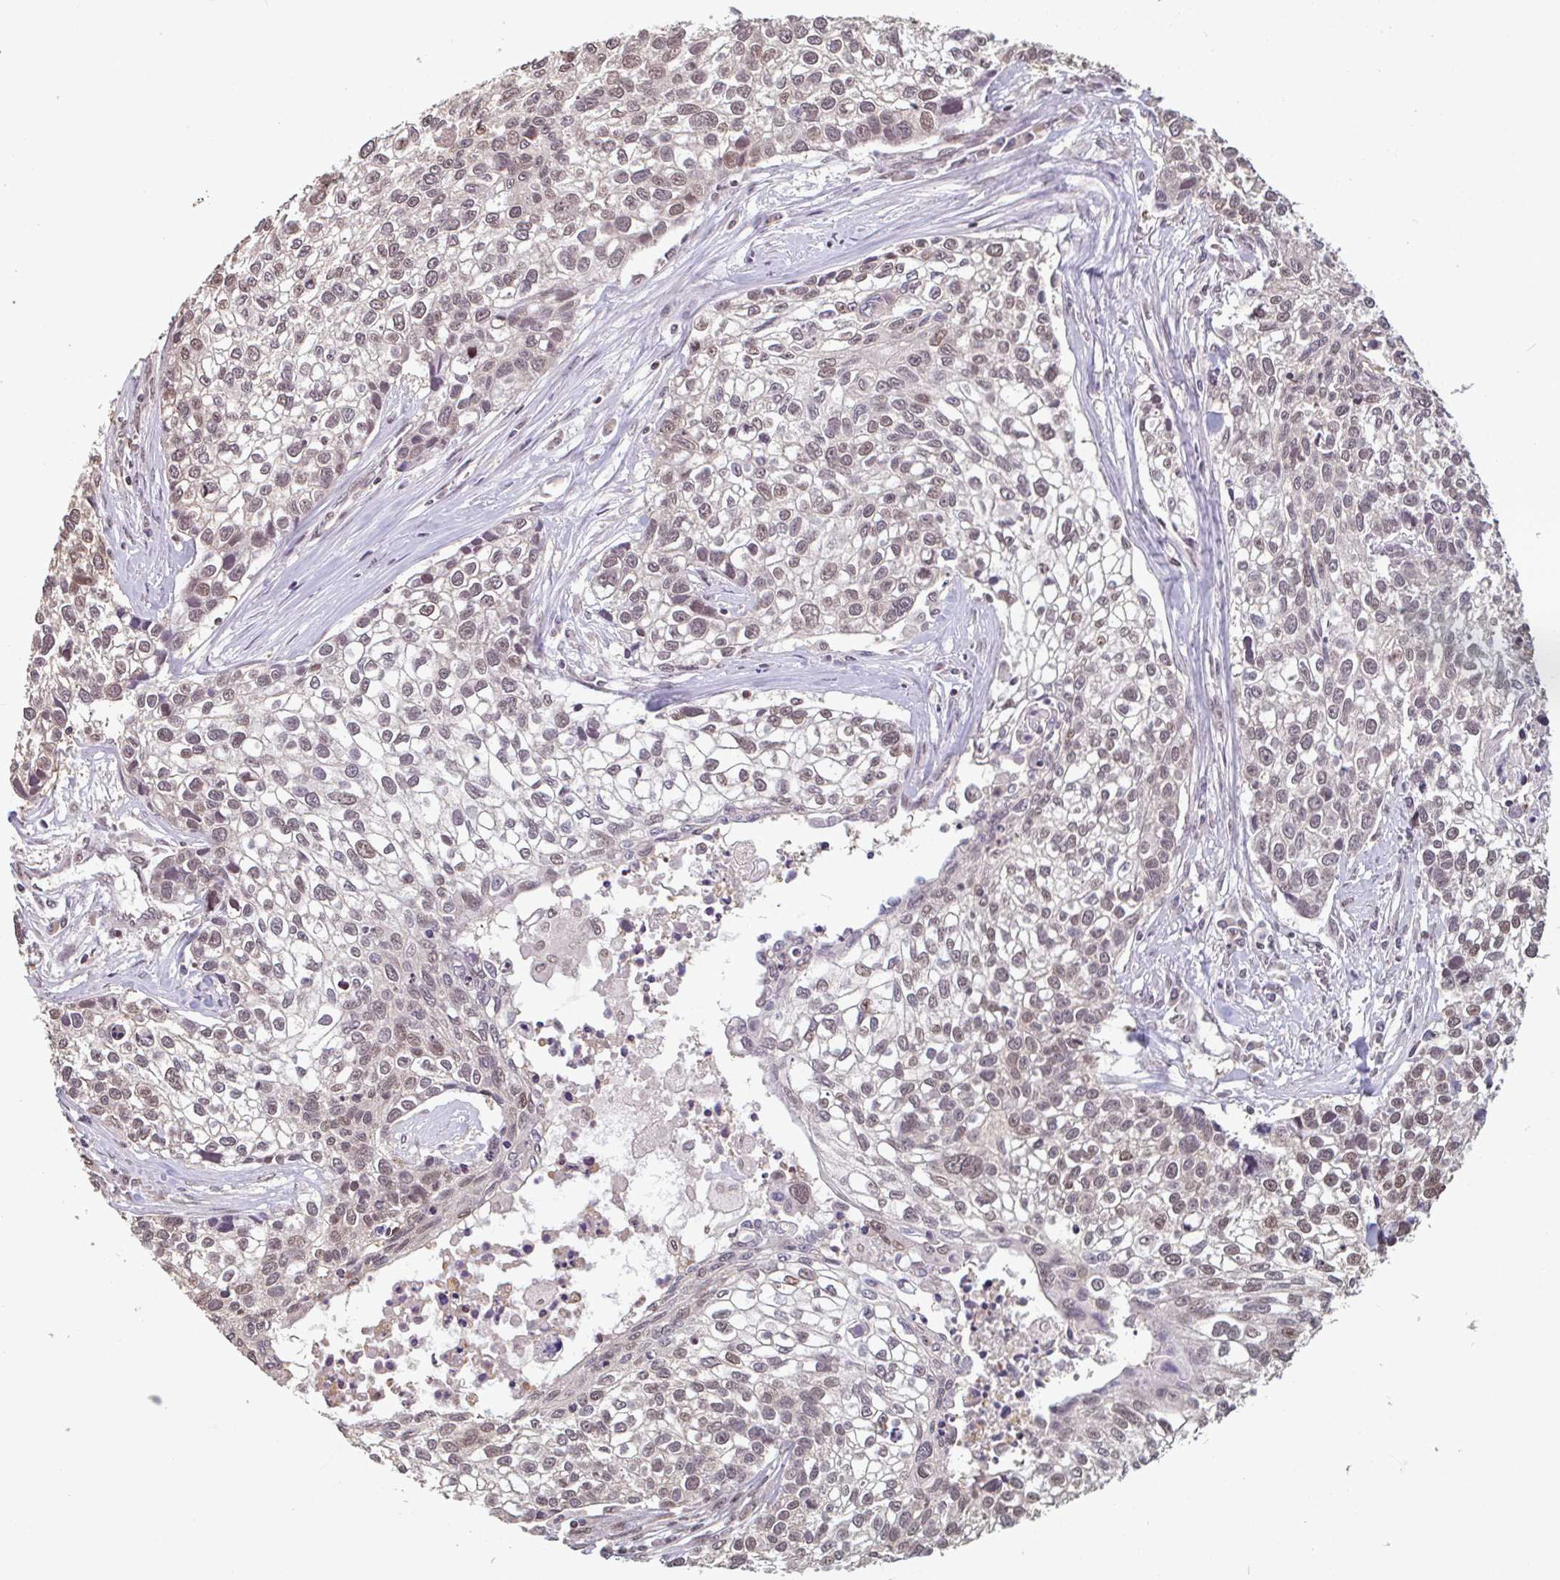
{"staining": {"intensity": "moderate", "quantity": ">75%", "location": "nuclear"}, "tissue": "lung cancer", "cell_type": "Tumor cells", "image_type": "cancer", "snomed": [{"axis": "morphology", "description": "Squamous cell carcinoma, NOS"}, {"axis": "topography", "description": "Lung"}], "caption": "Immunohistochemistry image of neoplastic tissue: lung cancer (squamous cell carcinoma) stained using immunohistochemistry (IHC) shows medium levels of moderate protein expression localized specifically in the nuclear of tumor cells, appearing as a nuclear brown color.", "gene": "DR1", "patient": {"sex": "male", "age": 74}}